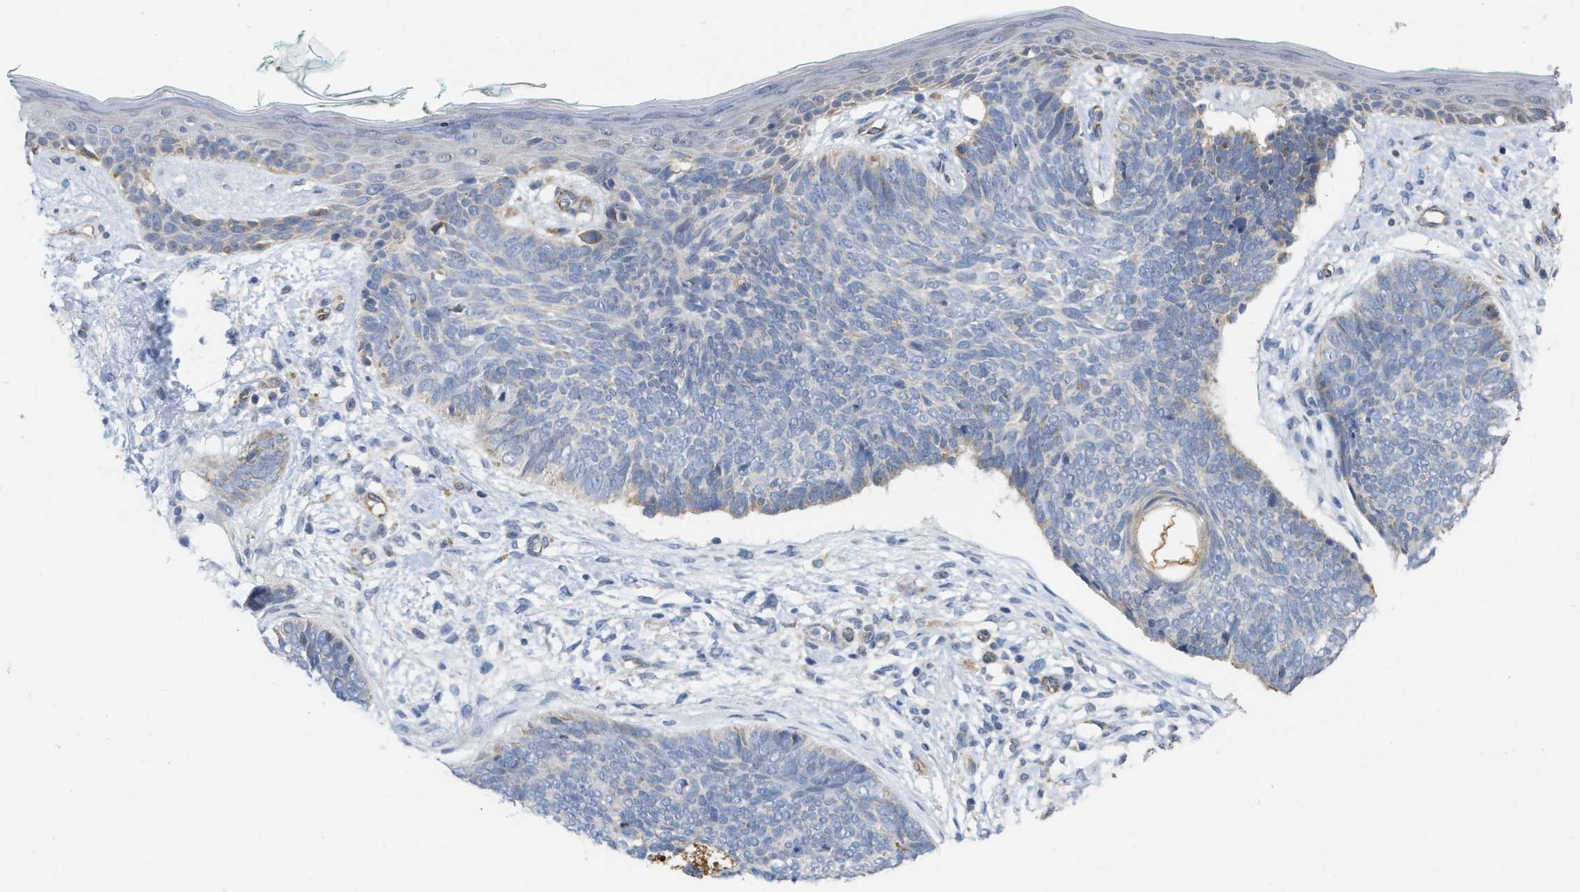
{"staining": {"intensity": "negative", "quantity": "none", "location": "none"}, "tissue": "skin cancer", "cell_type": "Tumor cells", "image_type": "cancer", "snomed": [{"axis": "morphology", "description": "Basal cell carcinoma"}, {"axis": "topography", "description": "Skin"}], "caption": "The immunohistochemistry histopathology image has no significant expression in tumor cells of skin cancer tissue. (DAB immunohistochemistry with hematoxylin counter stain).", "gene": "EOGT", "patient": {"sex": "female", "age": 84}}